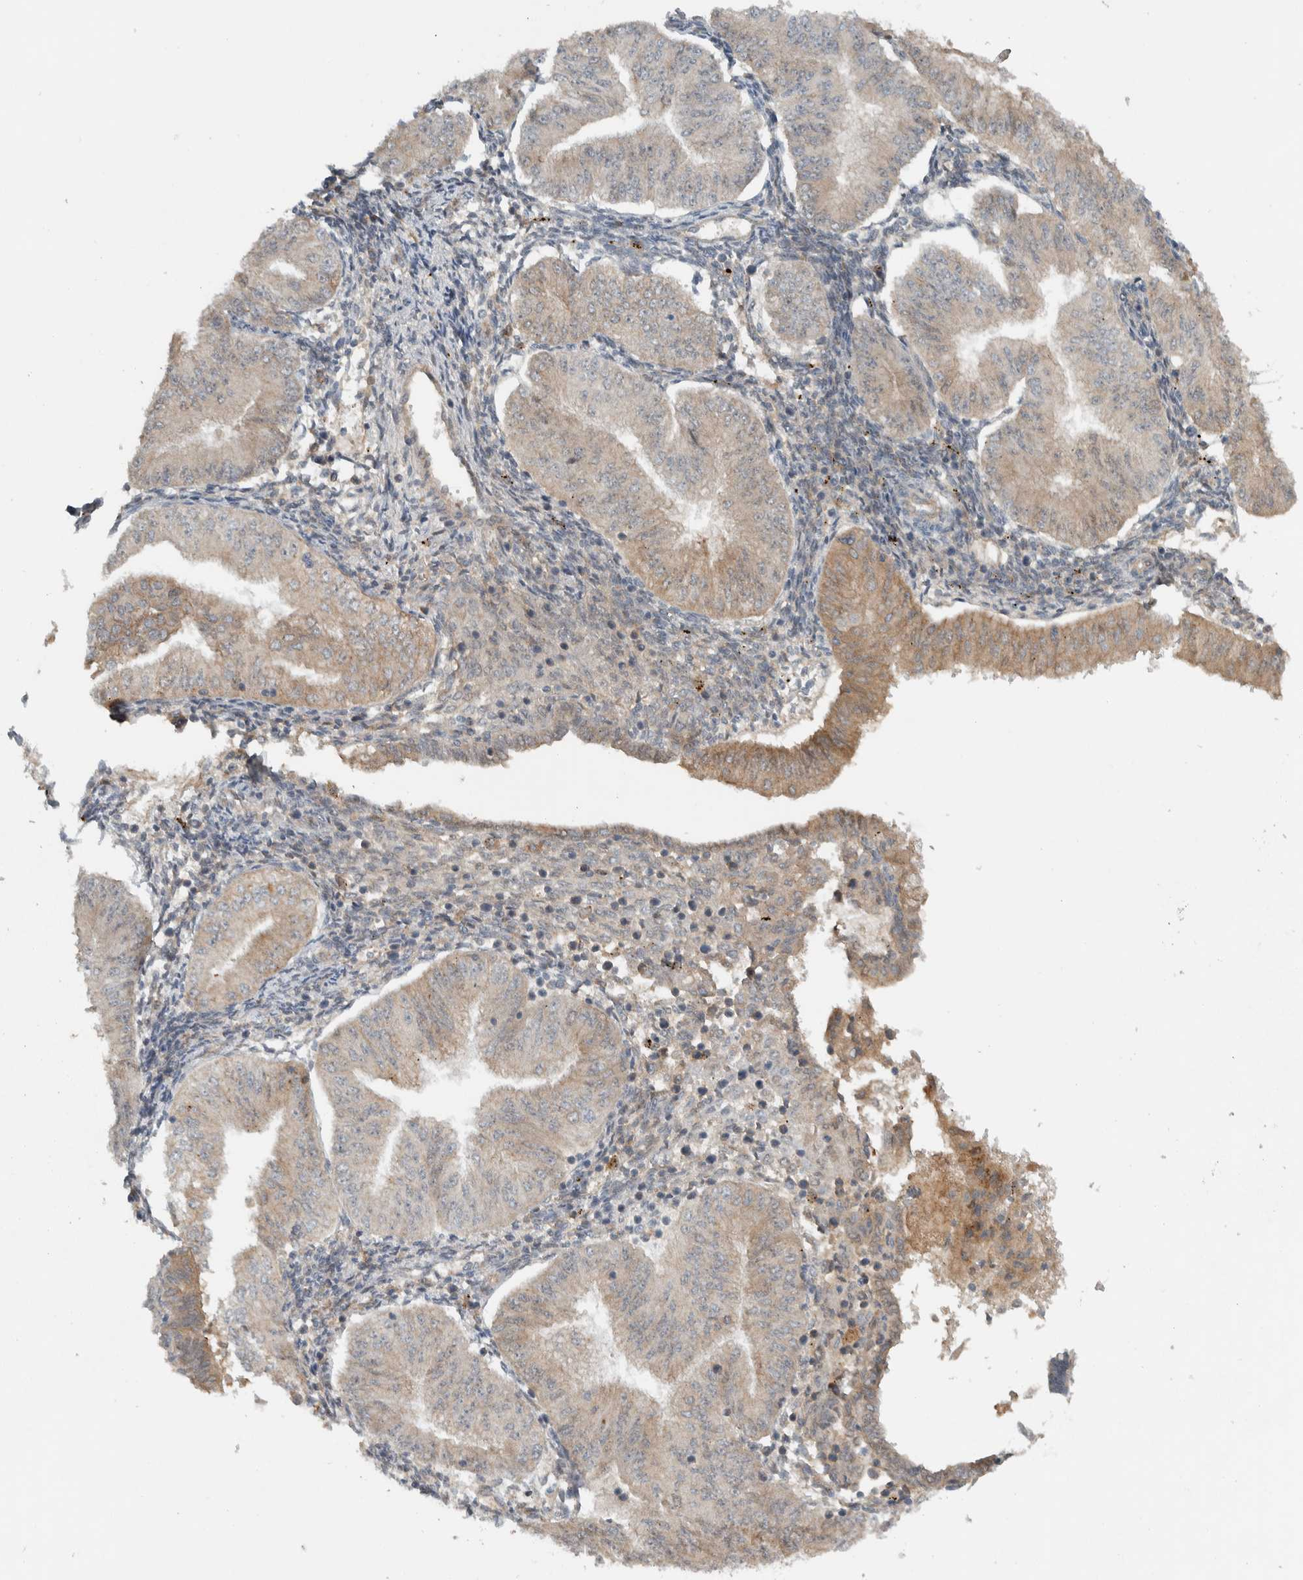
{"staining": {"intensity": "weak", "quantity": ">75%", "location": "cytoplasmic/membranous"}, "tissue": "endometrial cancer", "cell_type": "Tumor cells", "image_type": "cancer", "snomed": [{"axis": "morphology", "description": "Normal tissue, NOS"}, {"axis": "morphology", "description": "Adenocarcinoma, NOS"}, {"axis": "topography", "description": "Endometrium"}], "caption": "Immunohistochemical staining of human endometrial adenocarcinoma displays low levels of weak cytoplasmic/membranous positivity in about >75% of tumor cells.", "gene": "ARMC7", "patient": {"sex": "female", "age": 53}}